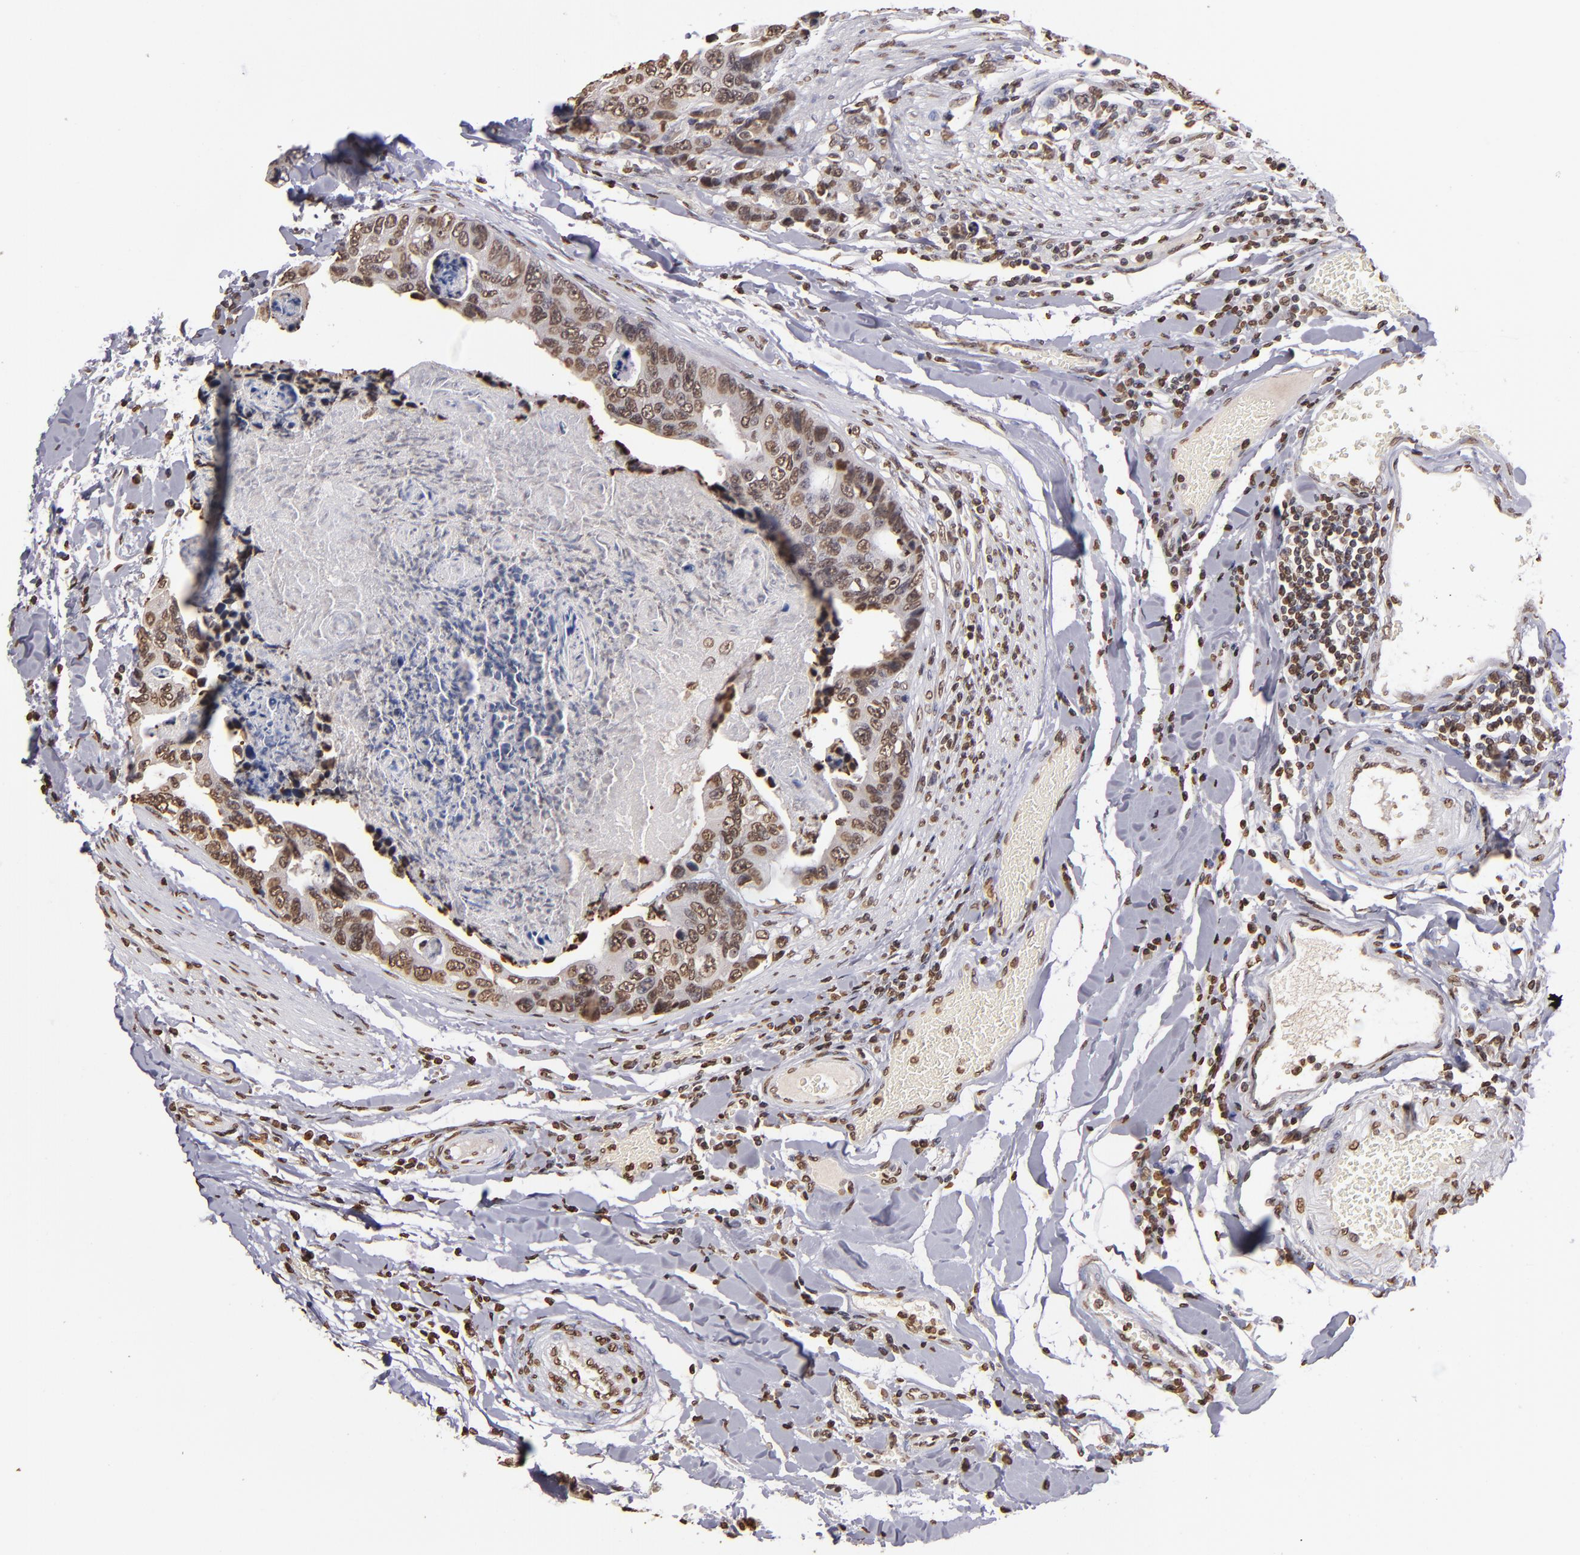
{"staining": {"intensity": "moderate", "quantity": ">75%", "location": "nuclear"}, "tissue": "colorectal cancer", "cell_type": "Tumor cells", "image_type": "cancer", "snomed": [{"axis": "morphology", "description": "Adenocarcinoma, NOS"}, {"axis": "topography", "description": "Colon"}], "caption": "IHC histopathology image of neoplastic tissue: adenocarcinoma (colorectal) stained using IHC demonstrates medium levels of moderate protein expression localized specifically in the nuclear of tumor cells, appearing as a nuclear brown color.", "gene": "LBX1", "patient": {"sex": "female", "age": 86}}